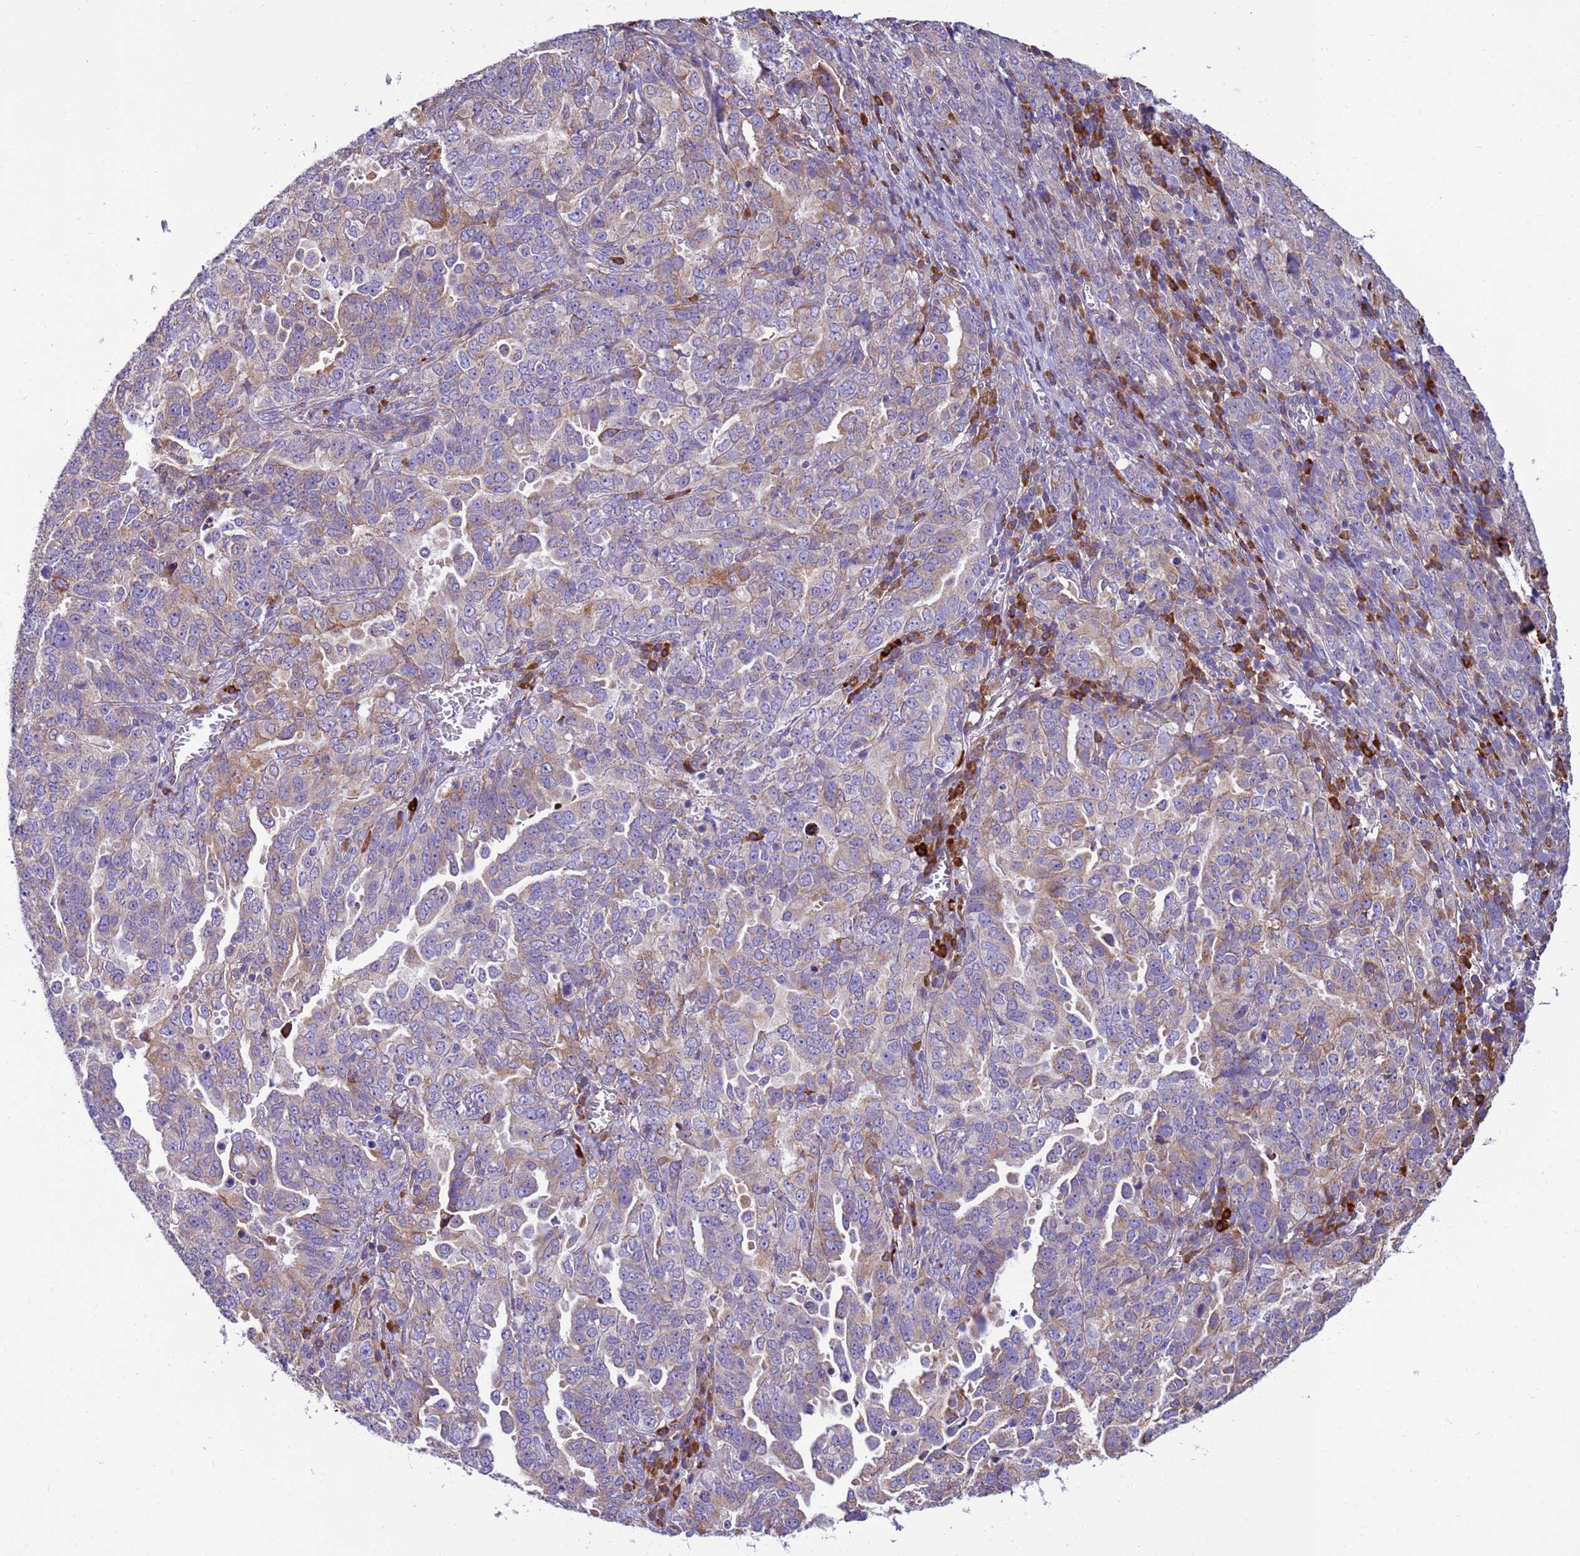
{"staining": {"intensity": "weak", "quantity": "25%-75%", "location": "cytoplasmic/membranous"}, "tissue": "ovarian cancer", "cell_type": "Tumor cells", "image_type": "cancer", "snomed": [{"axis": "morphology", "description": "Carcinoma, endometroid"}, {"axis": "topography", "description": "Ovary"}], "caption": "A brown stain shows weak cytoplasmic/membranous expression of a protein in ovarian cancer (endometroid carcinoma) tumor cells.", "gene": "THAP5", "patient": {"sex": "female", "age": 62}}